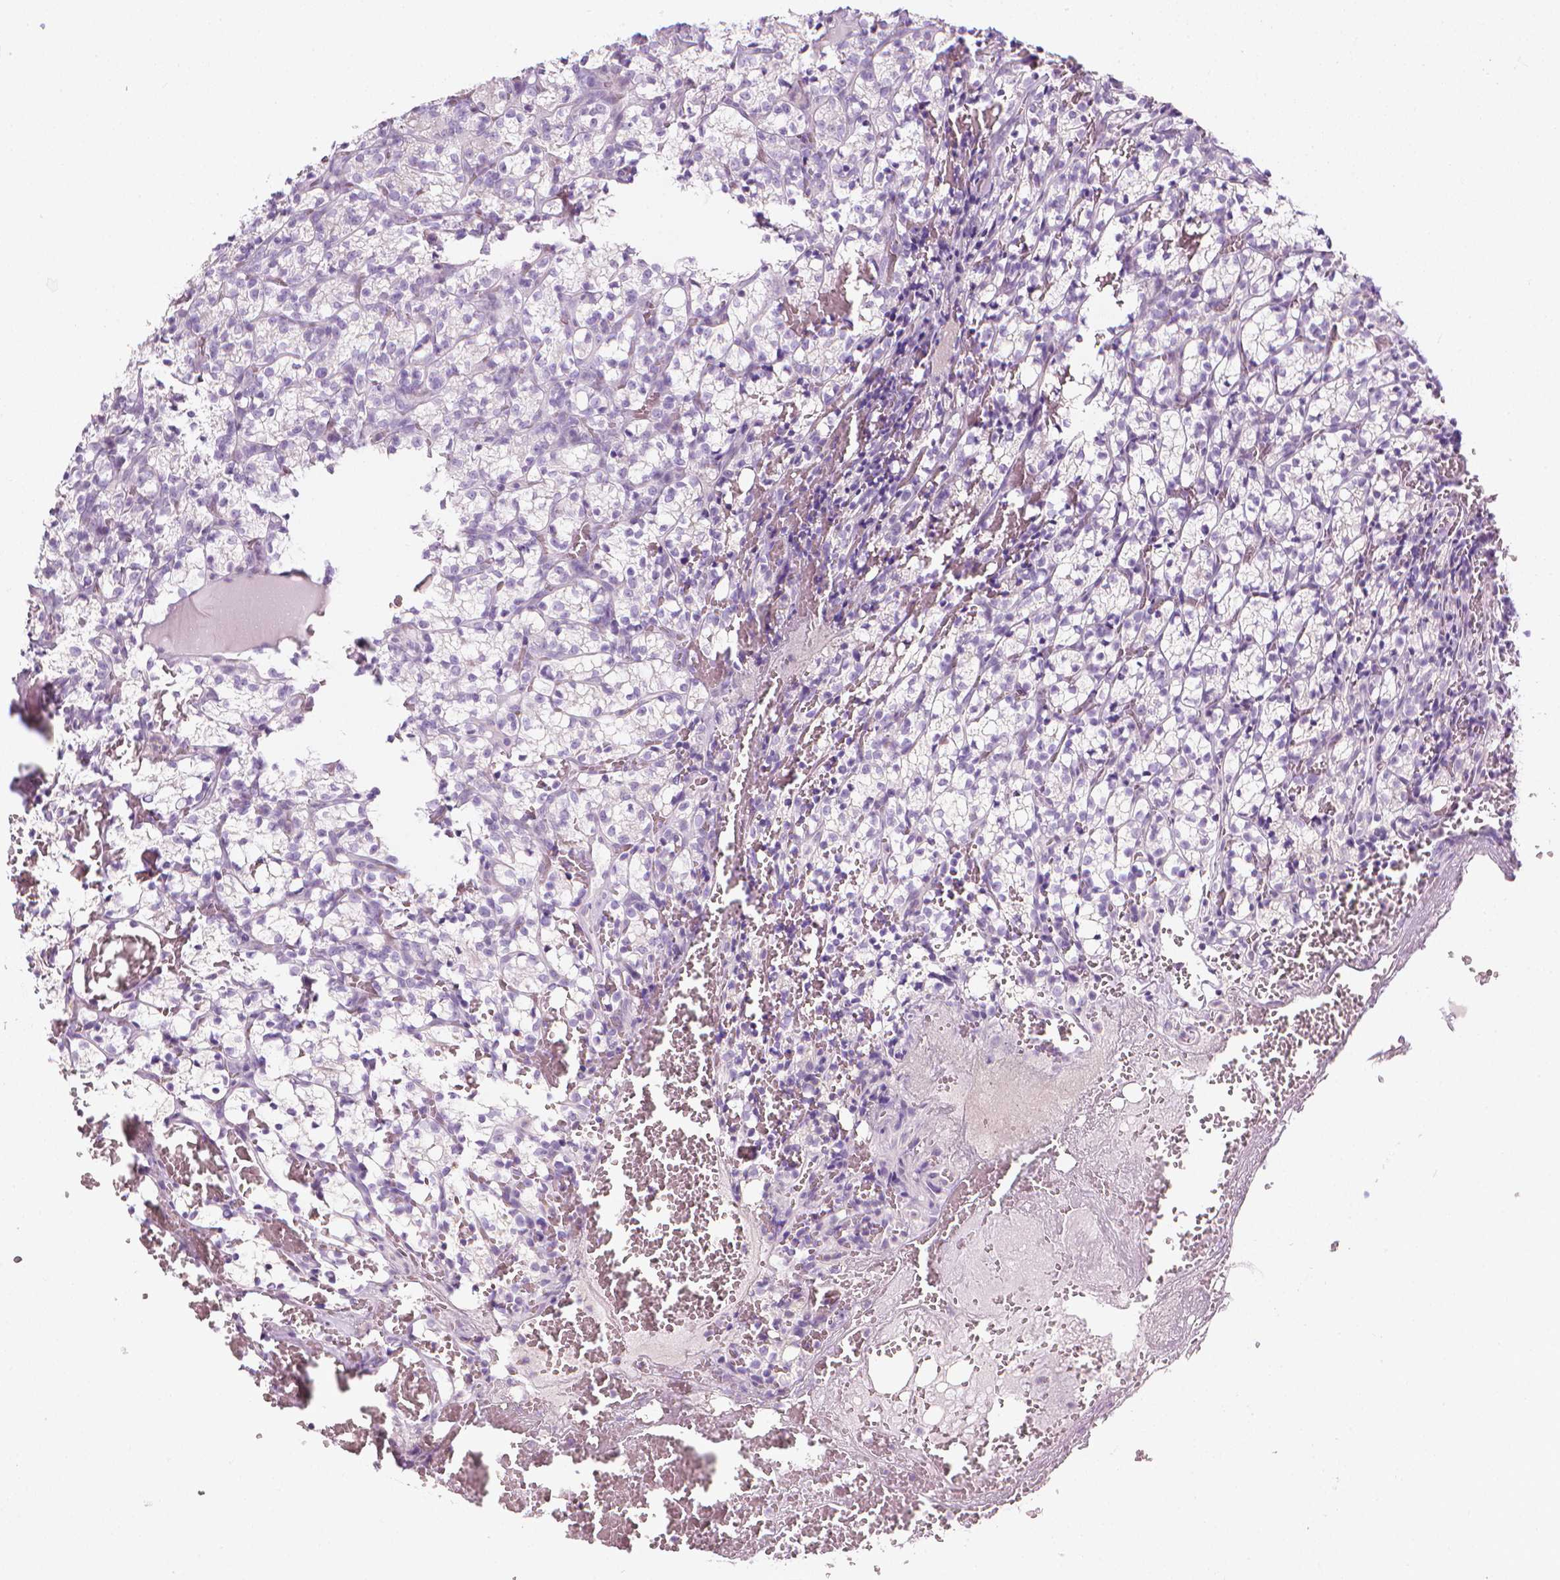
{"staining": {"intensity": "negative", "quantity": "none", "location": "none"}, "tissue": "renal cancer", "cell_type": "Tumor cells", "image_type": "cancer", "snomed": [{"axis": "morphology", "description": "Adenocarcinoma, NOS"}, {"axis": "topography", "description": "Kidney"}], "caption": "This image is of renal adenocarcinoma stained with immunohistochemistry (IHC) to label a protein in brown with the nuclei are counter-stained blue. There is no expression in tumor cells.", "gene": "DCAF8L1", "patient": {"sex": "female", "age": 69}}